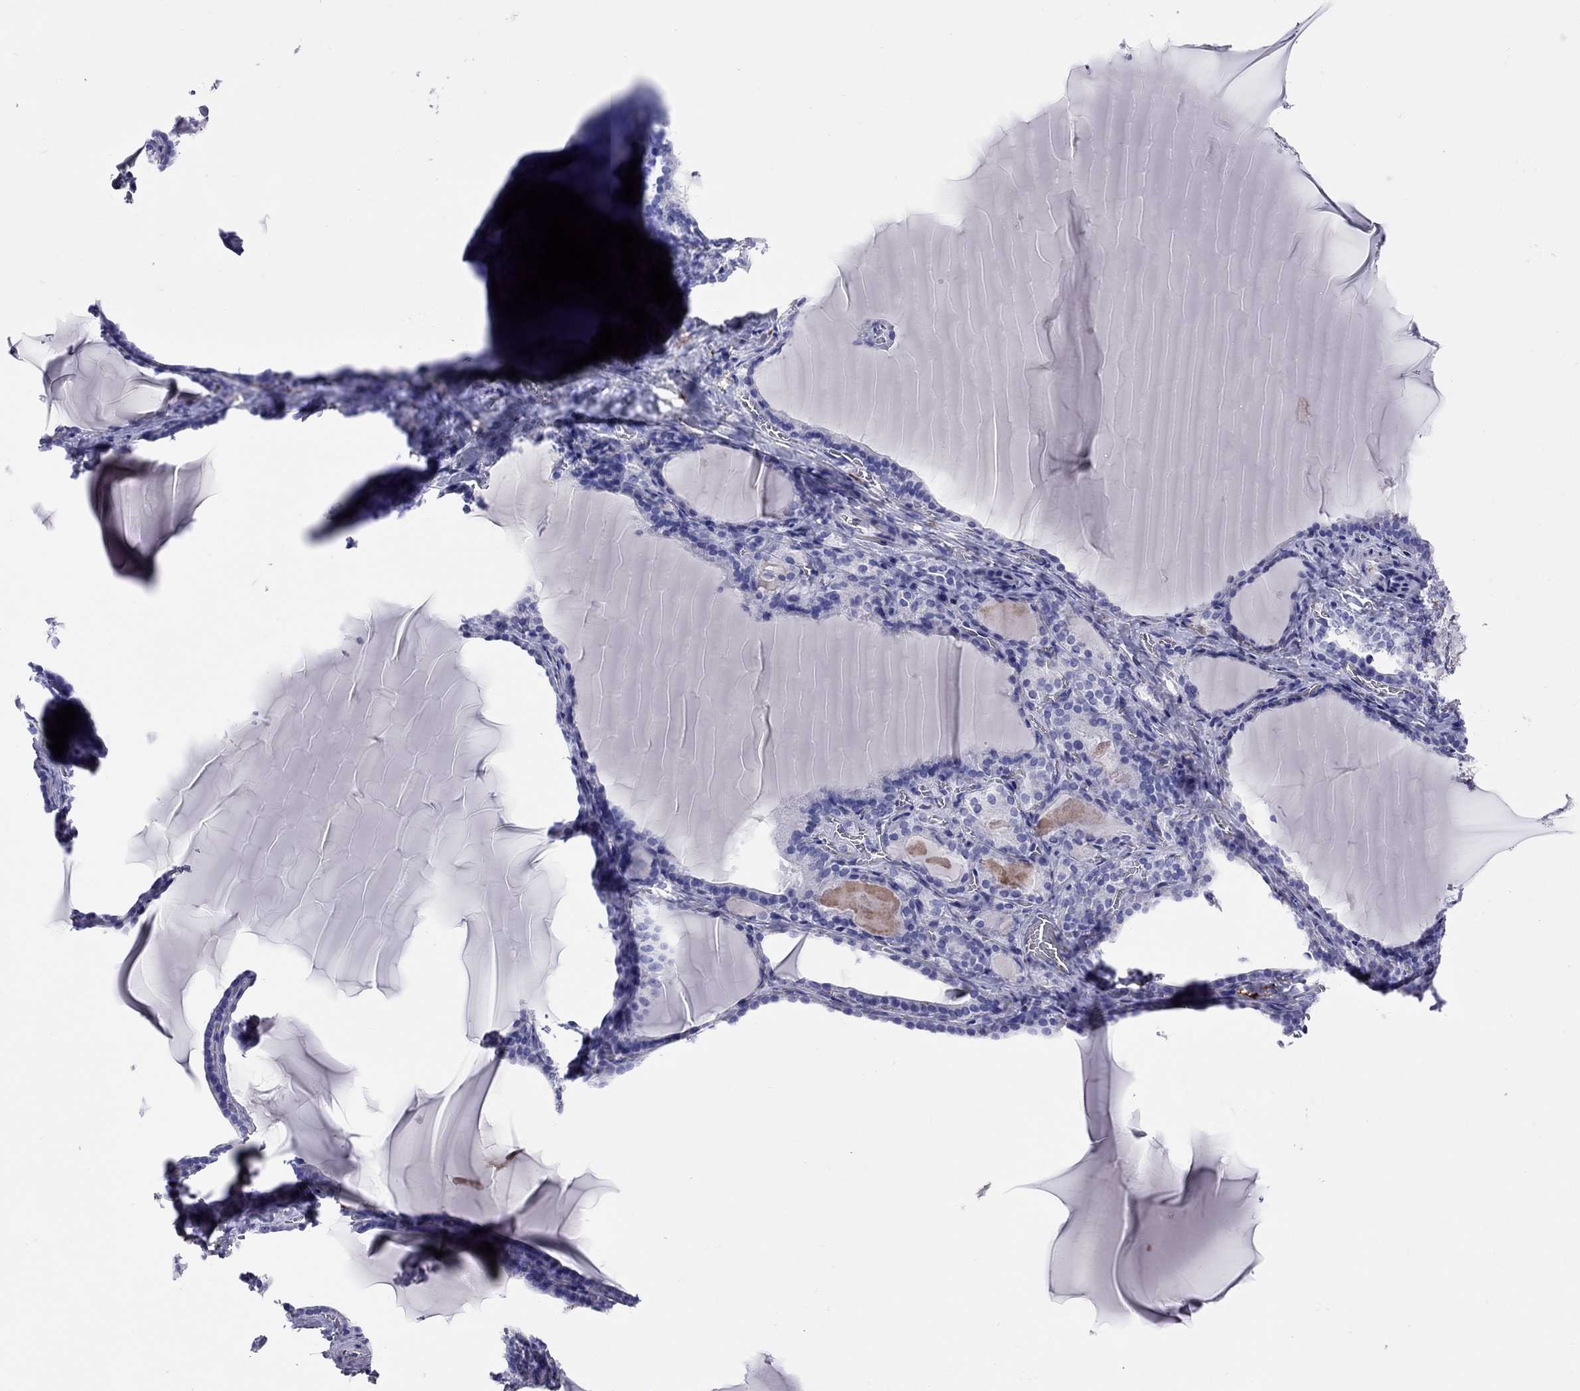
{"staining": {"intensity": "negative", "quantity": "none", "location": "none"}, "tissue": "thyroid gland", "cell_type": "Glandular cells", "image_type": "normal", "snomed": [{"axis": "morphology", "description": "Normal tissue, NOS"}, {"axis": "morphology", "description": "Hyperplasia, NOS"}, {"axis": "topography", "description": "Thyroid gland"}], "caption": "This is a photomicrograph of immunohistochemistry staining of normal thyroid gland, which shows no positivity in glandular cells.", "gene": "SERPINA3", "patient": {"sex": "female", "age": 27}}